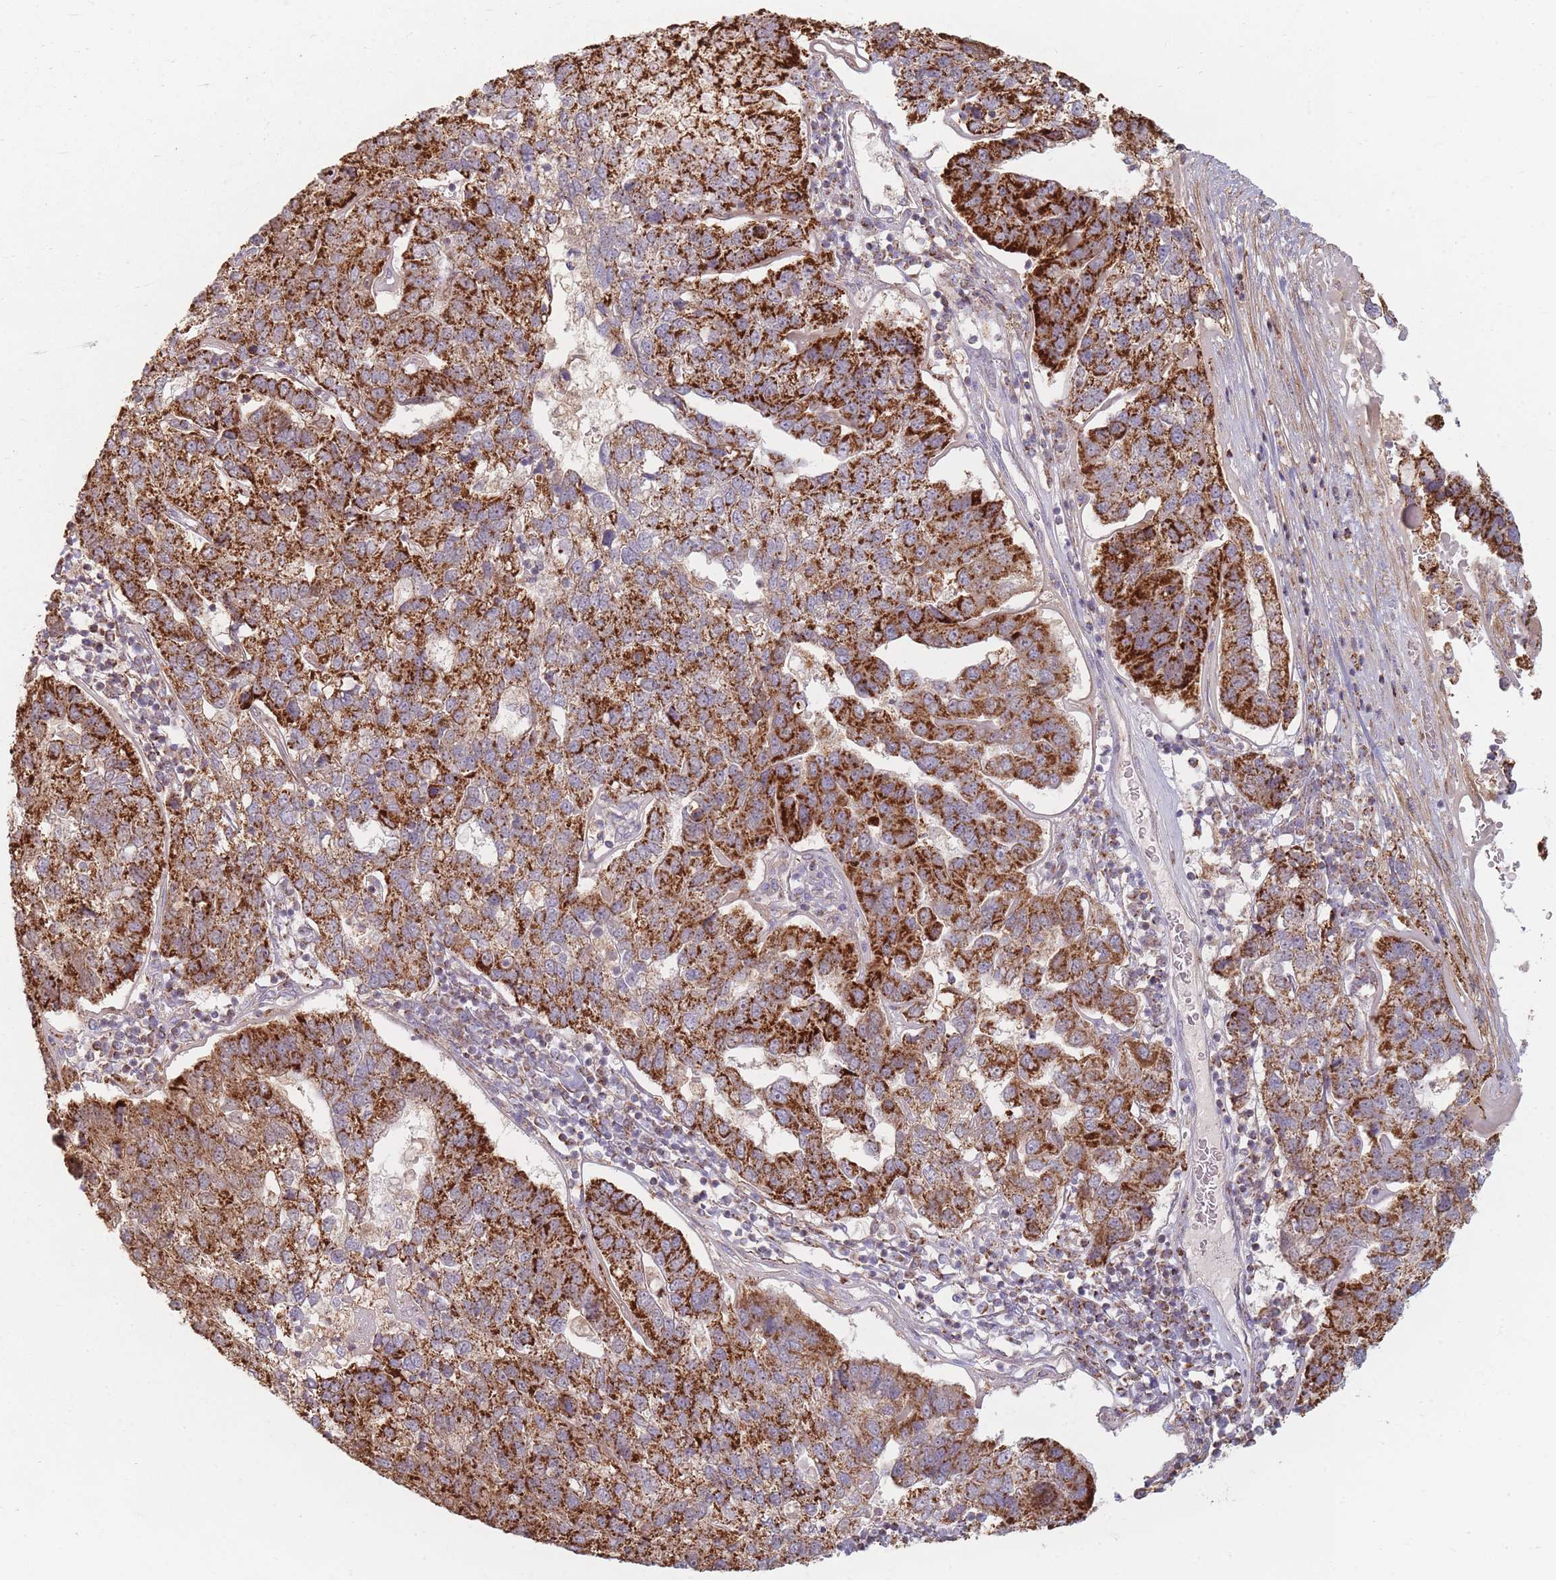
{"staining": {"intensity": "strong", "quantity": ">75%", "location": "cytoplasmic/membranous"}, "tissue": "pancreatic cancer", "cell_type": "Tumor cells", "image_type": "cancer", "snomed": [{"axis": "morphology", "description": "Adenocarcinoma, NOS"}, {"axis": "topography", "description": "Pancreas"}], "caption": "A high-resolution image shows immunohistochemistry (IHC) staining of pancreatic adenocarcinoma, which reveals strong cytoplasmic/membranous staining in about >75% of tumor cells.", "gene": "ESRP2", "patient": {"sex": "female", "age": 61}}